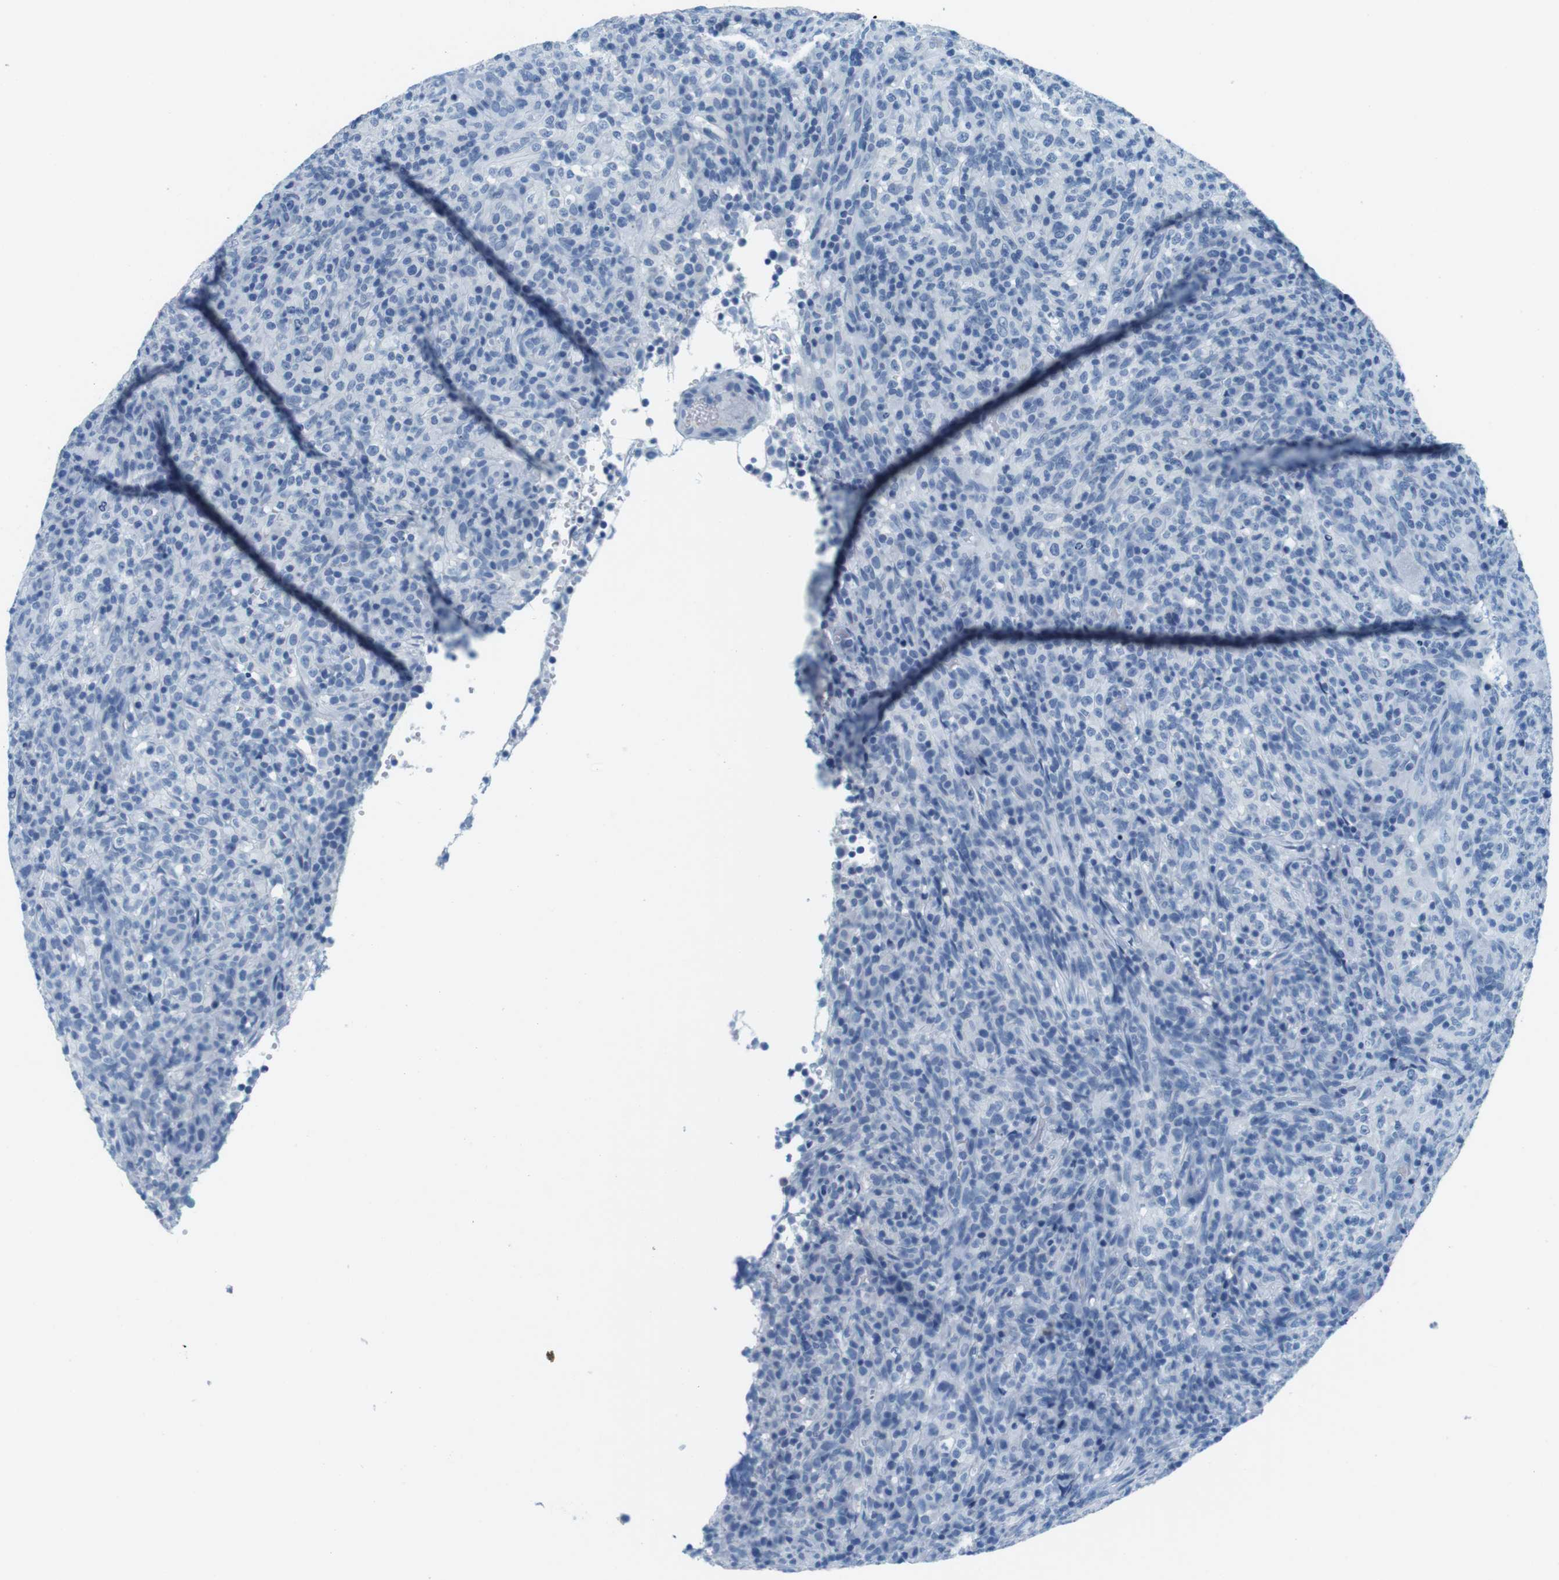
{"staining": {"intensity": "negative", "quantity": "none", "location": "none"}, "tissue": "lymphoma", "cell_type": "Tumor cells", "image_type": "cancer", "snomed": [{"axis": "morphology", "description": "Malignant lymphoma, non-Hodgkin's type, High grade"}, {"axis": "topography", "description": "Lymph node"}], "caption": "This histopathology image is of malignant lymphoma, non-Hodgkin's type (high-grade) stained with immunohistochemistry to label a protein in brown with the nuclei are counter-stained blue. There is no positivity in tumor cells.", "gene": "CYP2C9", "patient": {"sex": "female", "age": 76}}